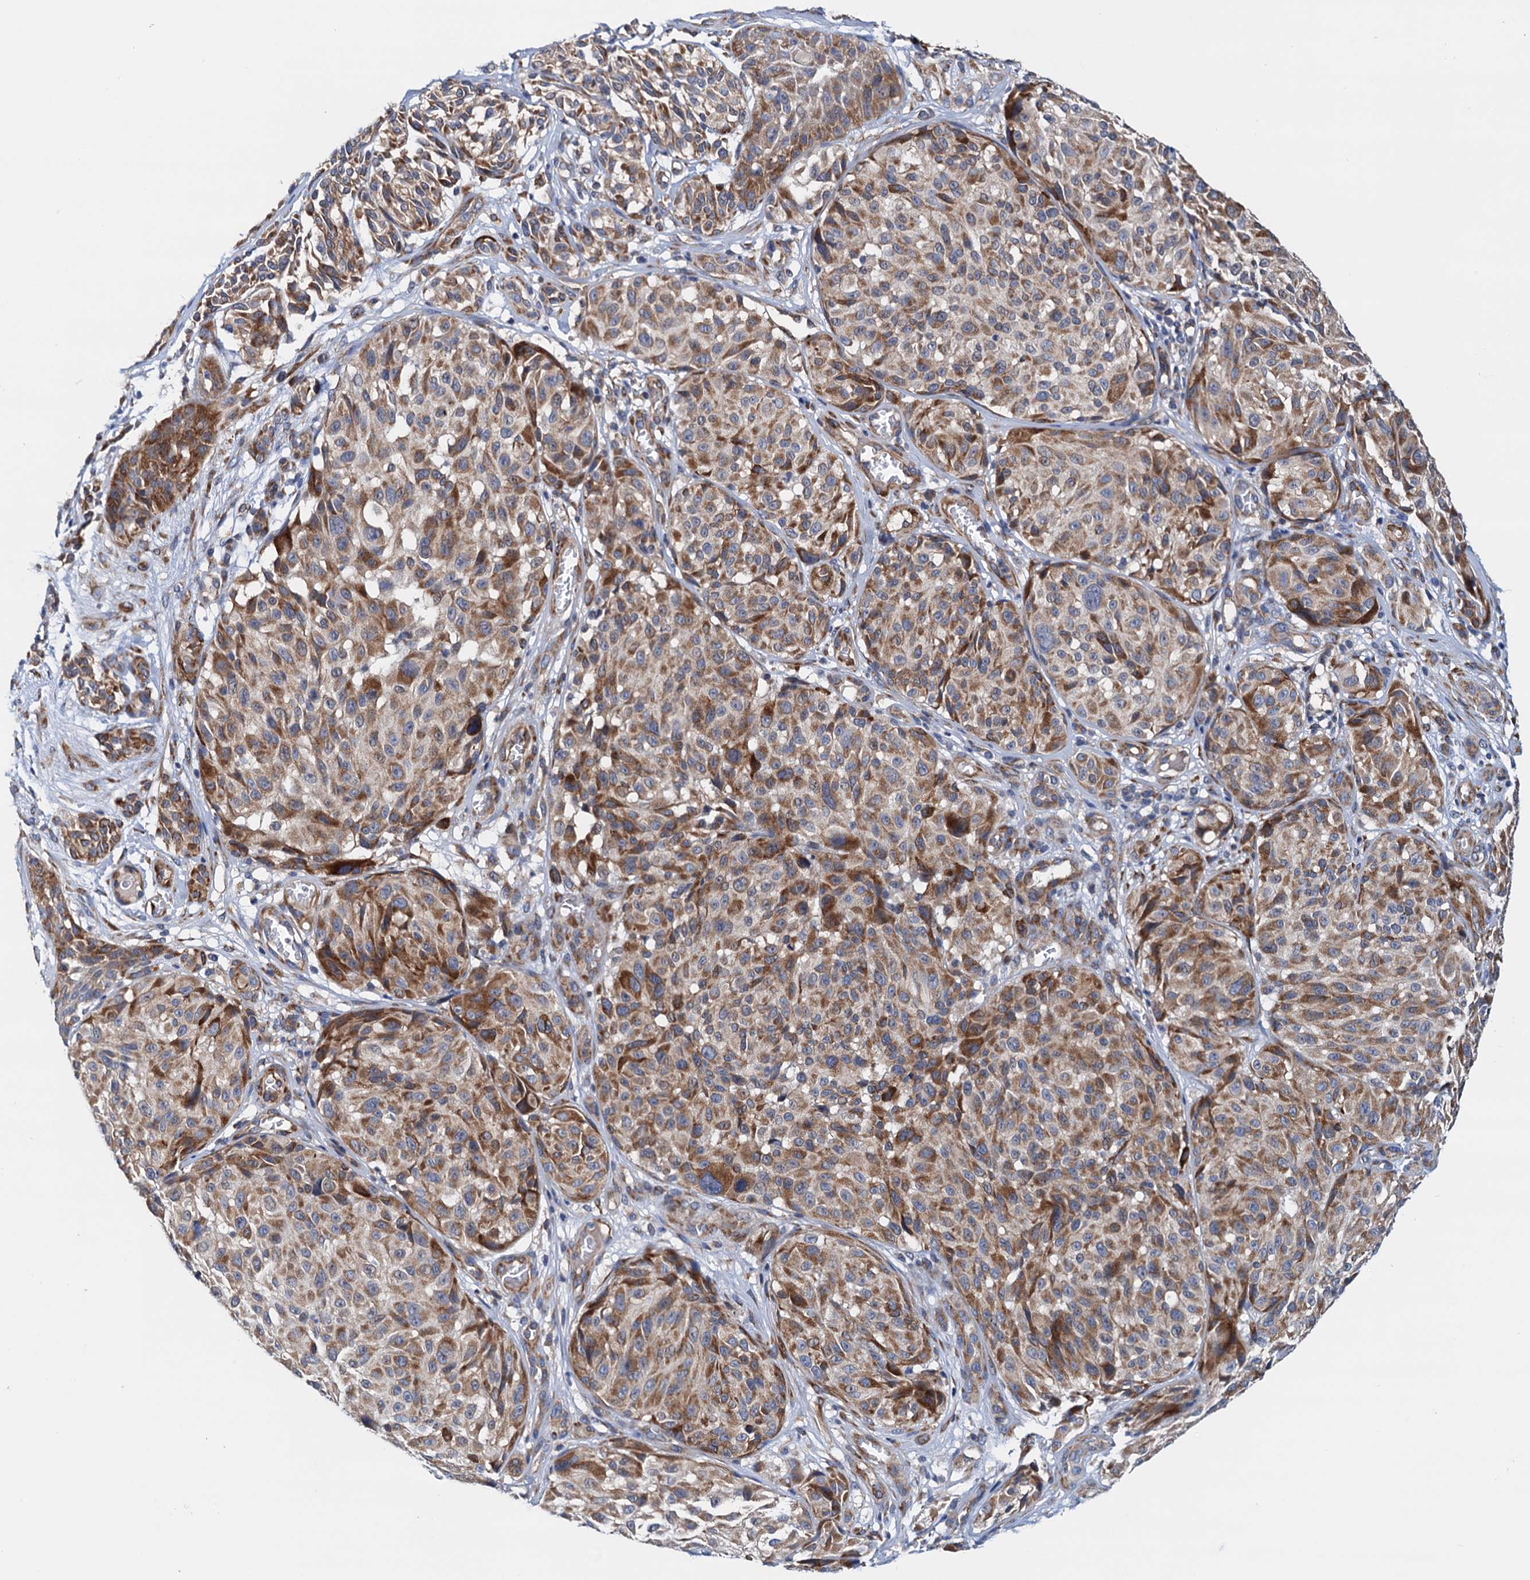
{"staining": {"intensity": "moderate", "quantity": ">75%", "location": "cytoplasmic/membranous"}, "tissue": "melanoma", "cell_type": "Tumor cells", "image_type": "cancer", "snomed": [{"axis": "morphology", "description": "Malignant melanoma, NOS"}, {"axis": "topography", "description": "Skin"}], "caption": "DAB immunohistochemical staining of human malignant melanoma demonstrates moderate cytoplasmic/membranous protein staining in approximately >75% of tumor cells. Ihc stains the protein in brown and the nuclei are stained blue.", "gene": "RASSF9", "patient": {"sex": "male", "age": 83}}